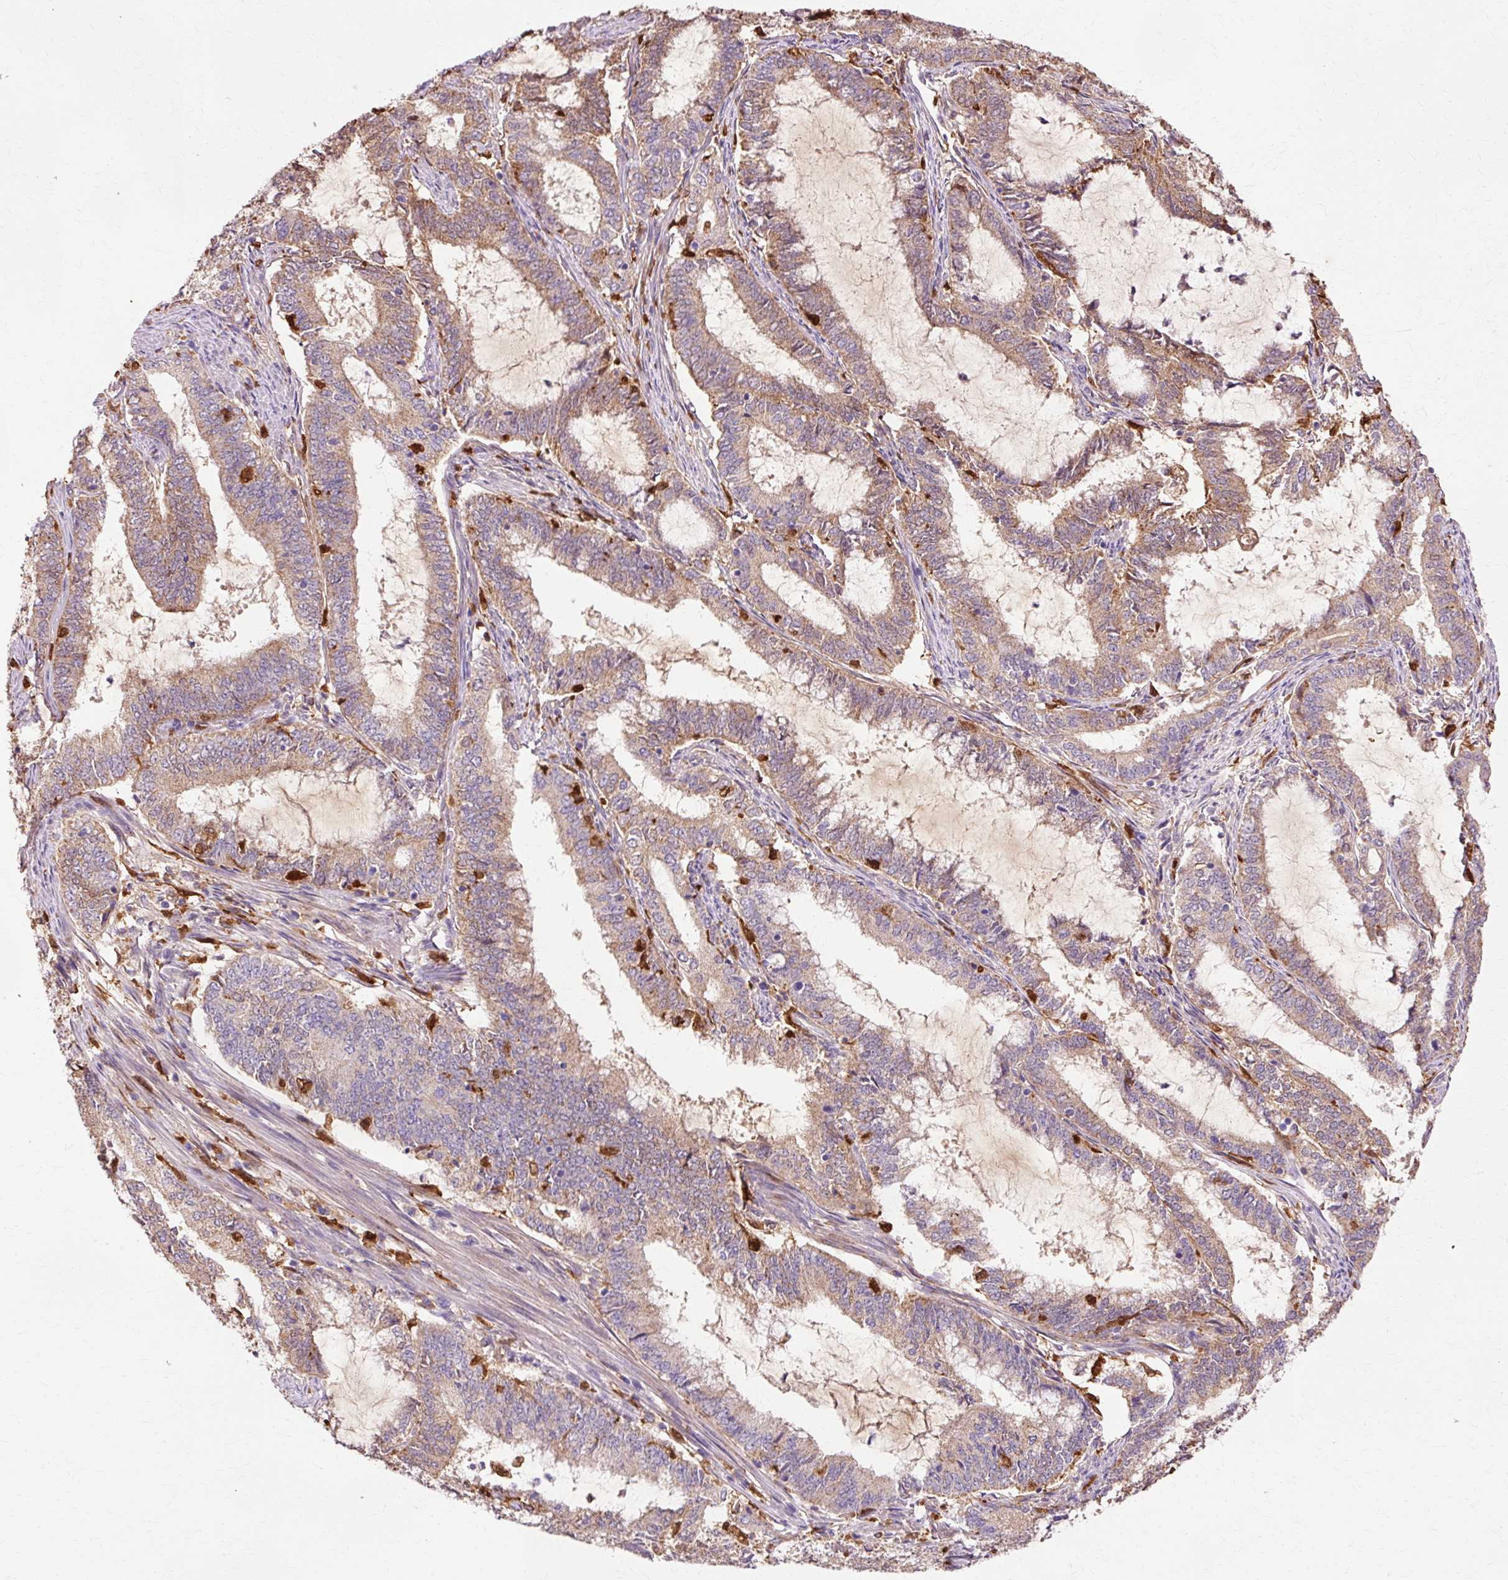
{"staining": {"intensity": "moderate", "quantity": "25%-75%", "location": "cytoplasmic/membranous"}, "tissue": "endometrial cancer", "cell_type": "Tumor cells", "image_type": "cancer", "snomed": [{"axis": "morphology", "description": "Adenocarcinoma, NOS"}, {"axis": "topography", "description": "Endometrium"}], "caption": "Immunohistochemistry staining of endometrial adenocarcinoma, which displays medium levels of moderate cytoplasmic/membranous positivity in approximately 25%-75% of tumor cells indicating moderate cytoplasmic/membranous protein positivity. The staining was performed using DAB (brown) for protein detection and nuclei were counterstained in hematoxylin (blue).", "gene": "GPX1", "patient": {"sex": "female", "age": 51}}